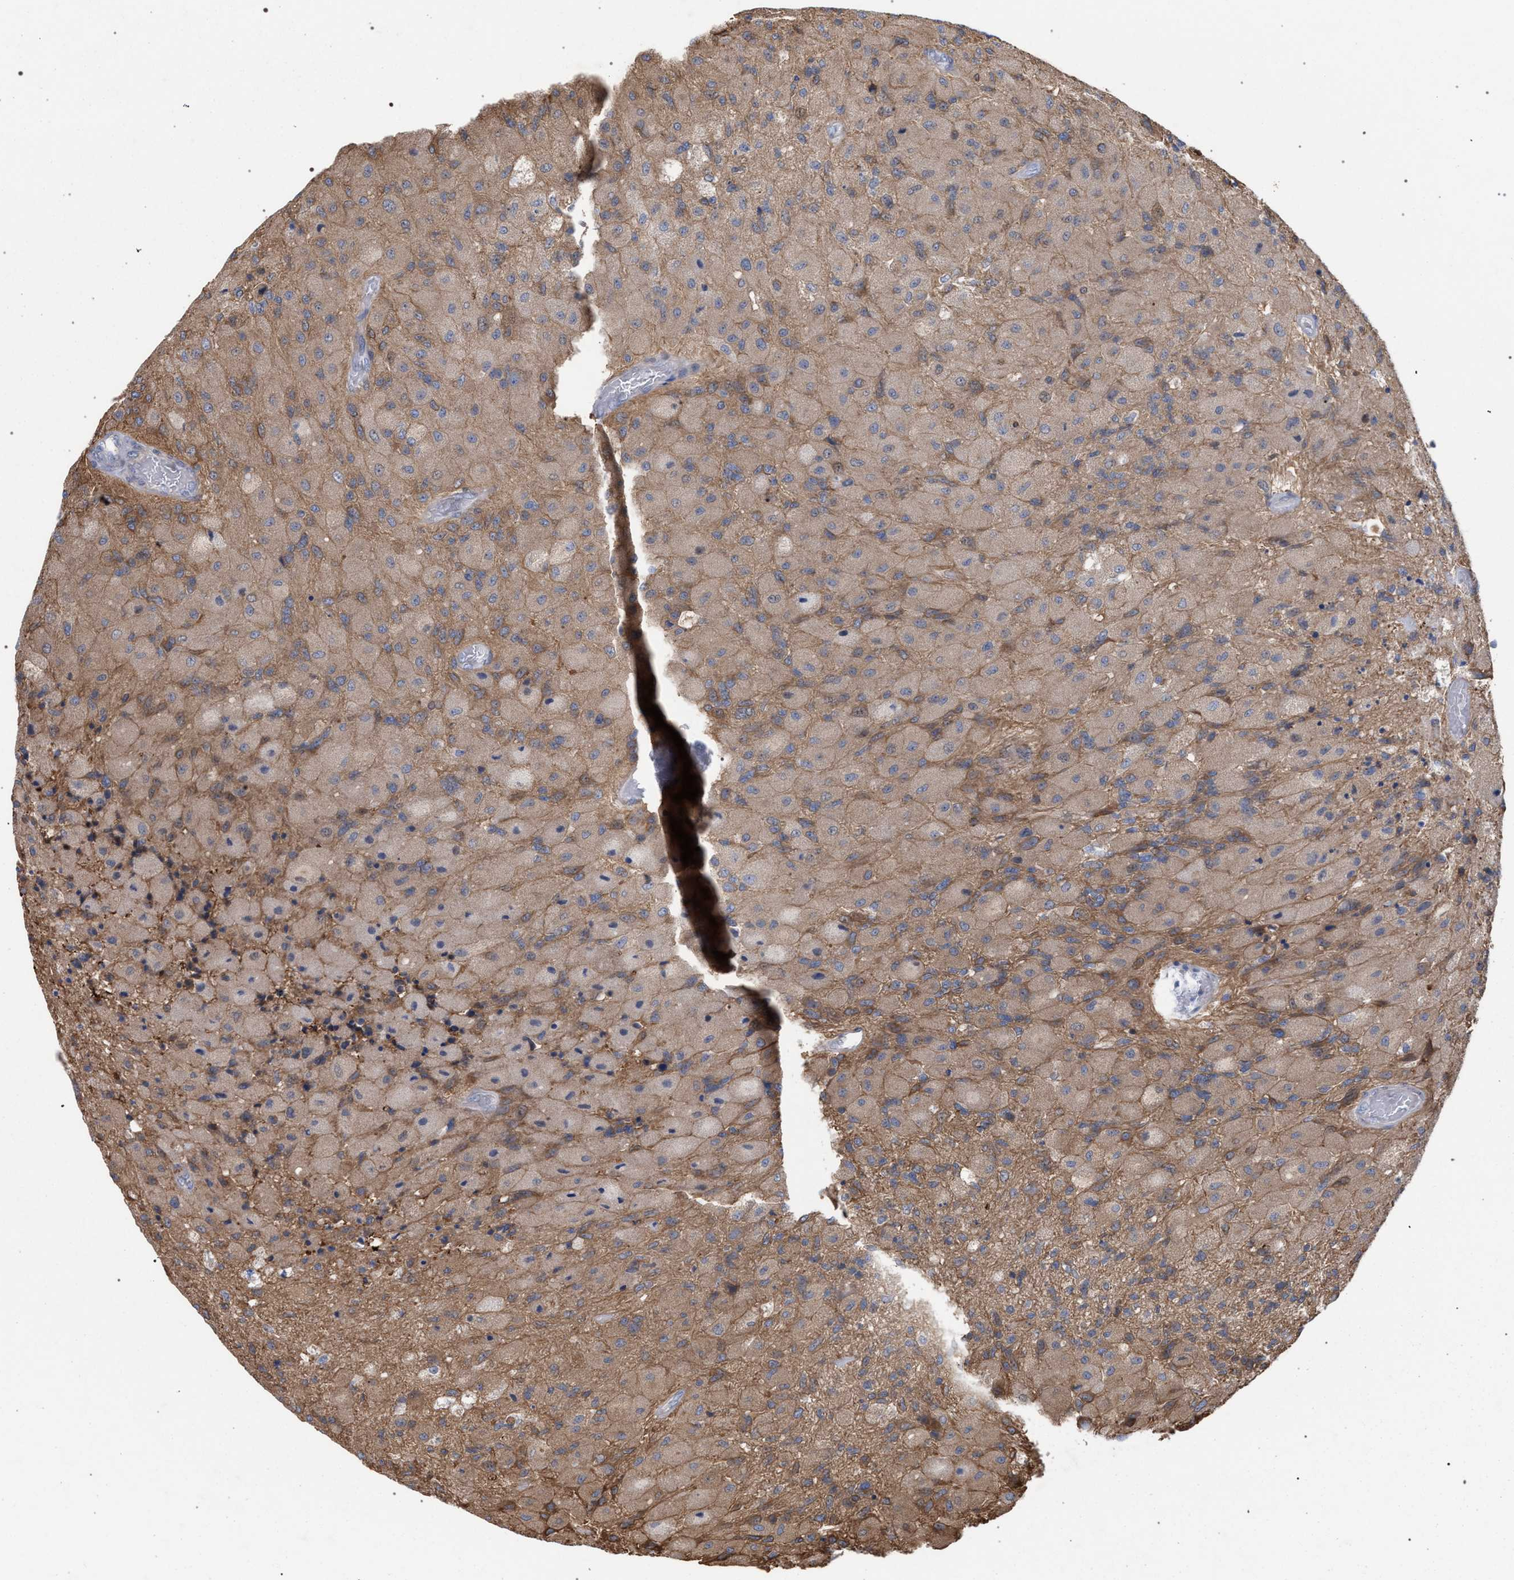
{"staining": {"intensity": "weak", "quantity": ">75%", "location": "cytoplasmic/membranous"}, "tissue": "glioma", "cell_type": "Tumor cells", "image_type": "cancer", "snomed": [{"axis": "morphology", "description": "Normal tissue, NOS"}, {"axis": "morphology", "description": "Glioma, malignant, High grade"}, {"axis": "topography", "description": "Cerebral cortex"}], "caption": "Human glioma stained with a brown dye shows weak cytoplasmic/membranous positive expression in about >75% of tumor cells.", "gene": "FHOD3", "patient": {"sex": "male", "age": 77}}